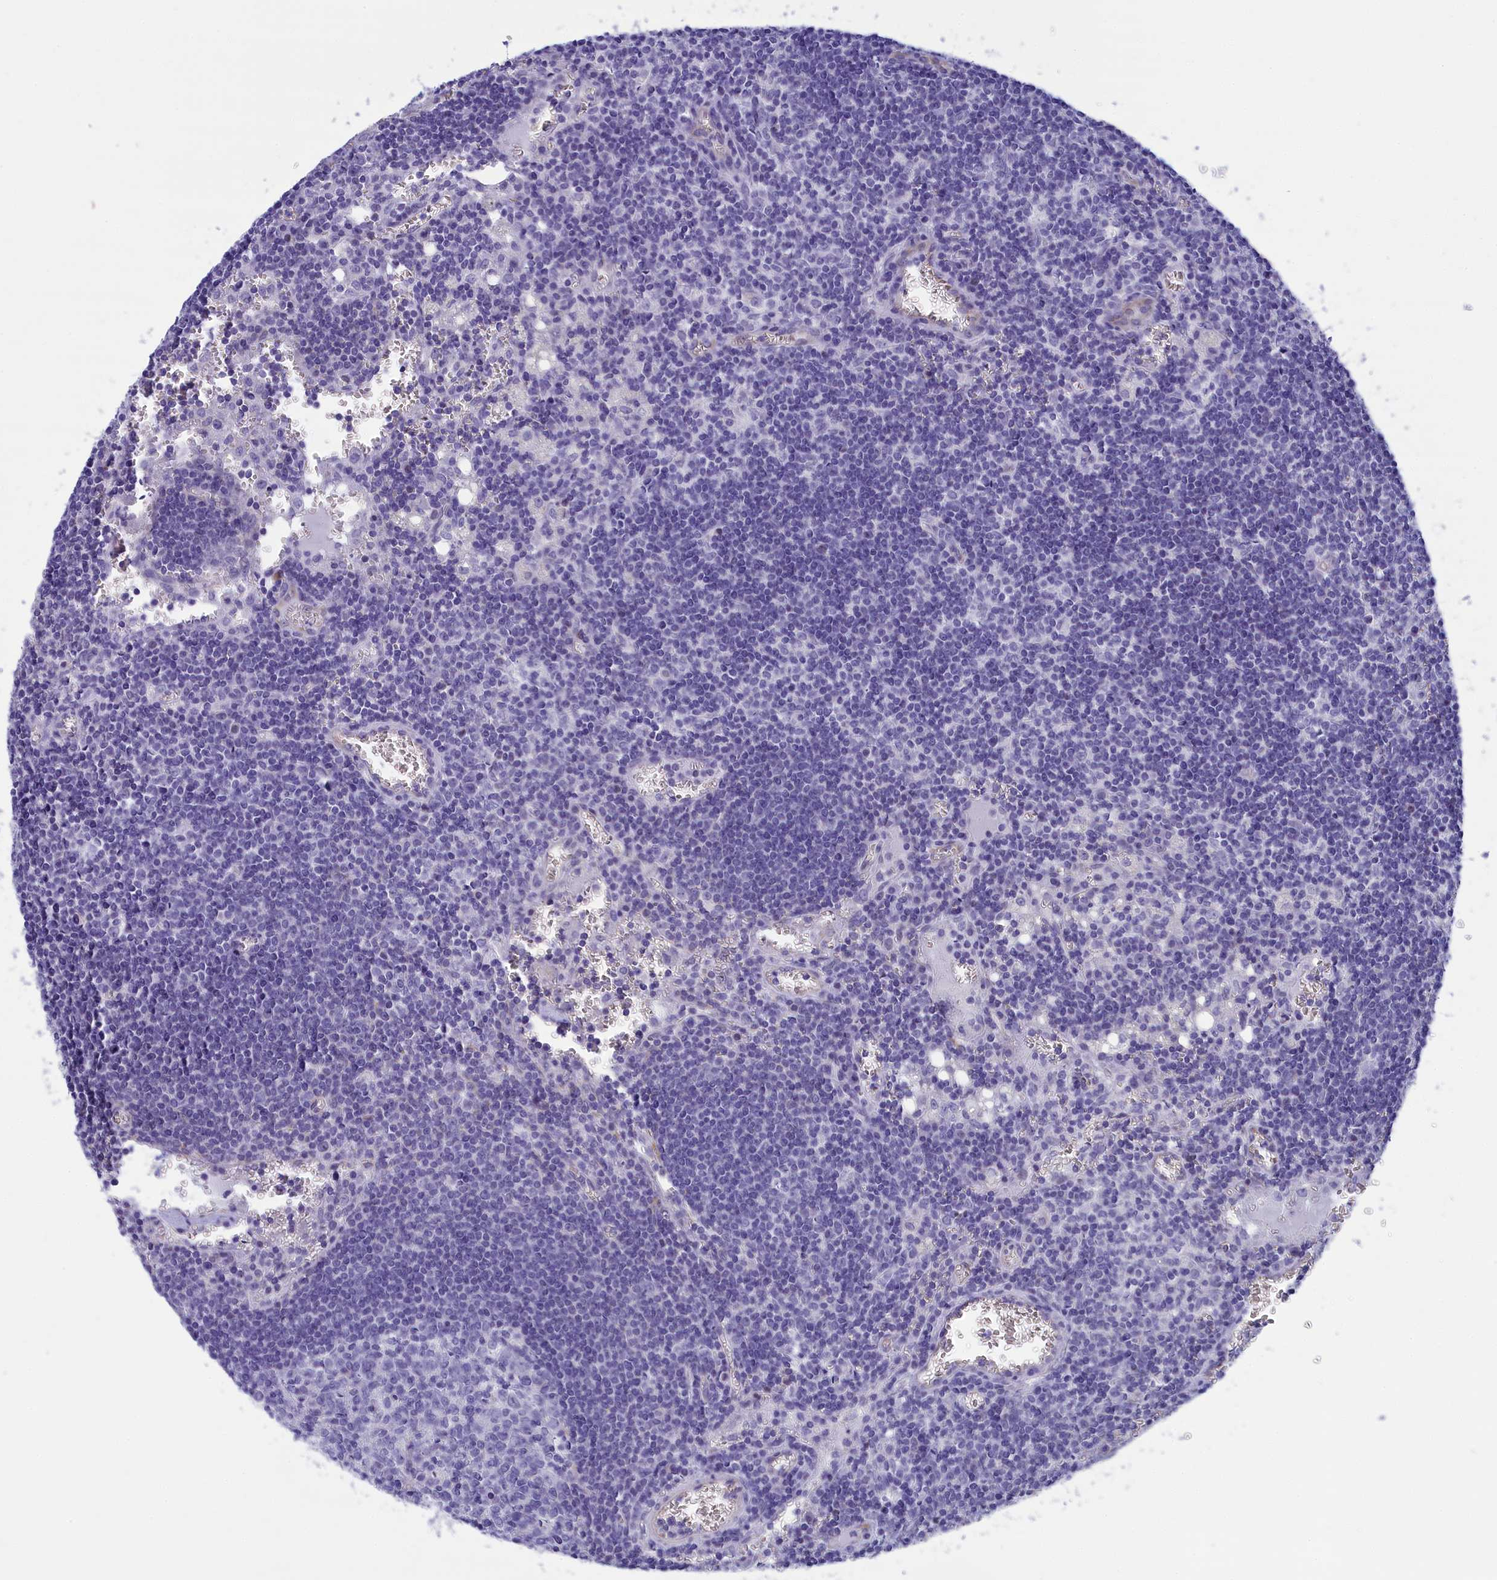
{"staining": {"intensity": "negative", "quantity": "none", "location": "none"}, "tissue": "lymph node", "cell_type": "Germinal center cells", "image_type": "normal", "snomed": [{"axis": "morphology", "description": "Normal tissue, NOS"}, {"axis": "topography", "description": "Lymph node"}], "caption": "The image displays no significant staining in germinal center cells of lymph node.", "gene": "TACSTD2", "patient": {"sex": "female", "age": 73}}